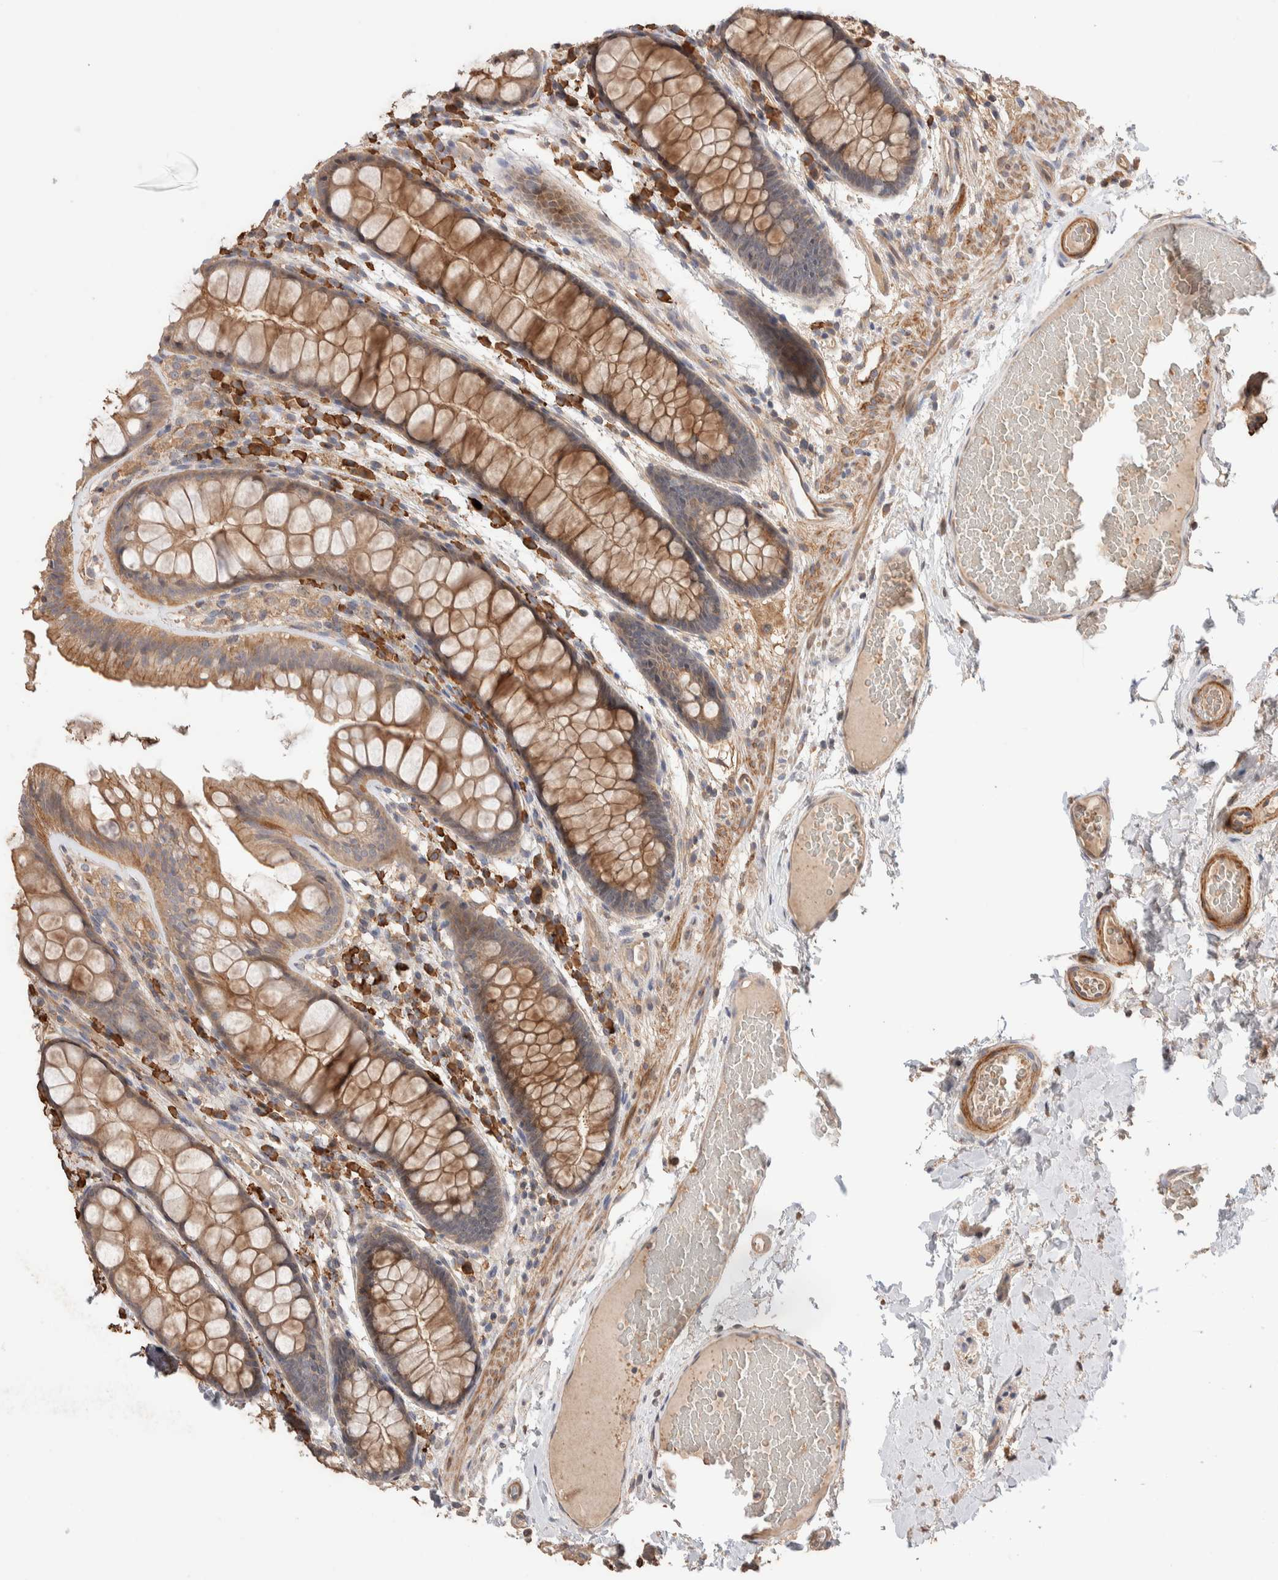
{"staining": {"intensity": "moderate", "quantity": ">75%", "location": "cytoplasmic/membranous"}, "tissue": "colon", "cell_type": "Endothelial cells", "image_type": "normal", "snomed": [{"axis": "morphology", "description": "Normal tissue, NOS"}, {"axis": "topography", "description": "Colon"}], "caption": "Colon stained with a brown dye reveals moderate cytoplasmic/membranous positive expression in approximately >75% of endothelial cells.", "gene": "WDR91", "patient": {"sex": "female", "age": 56}}